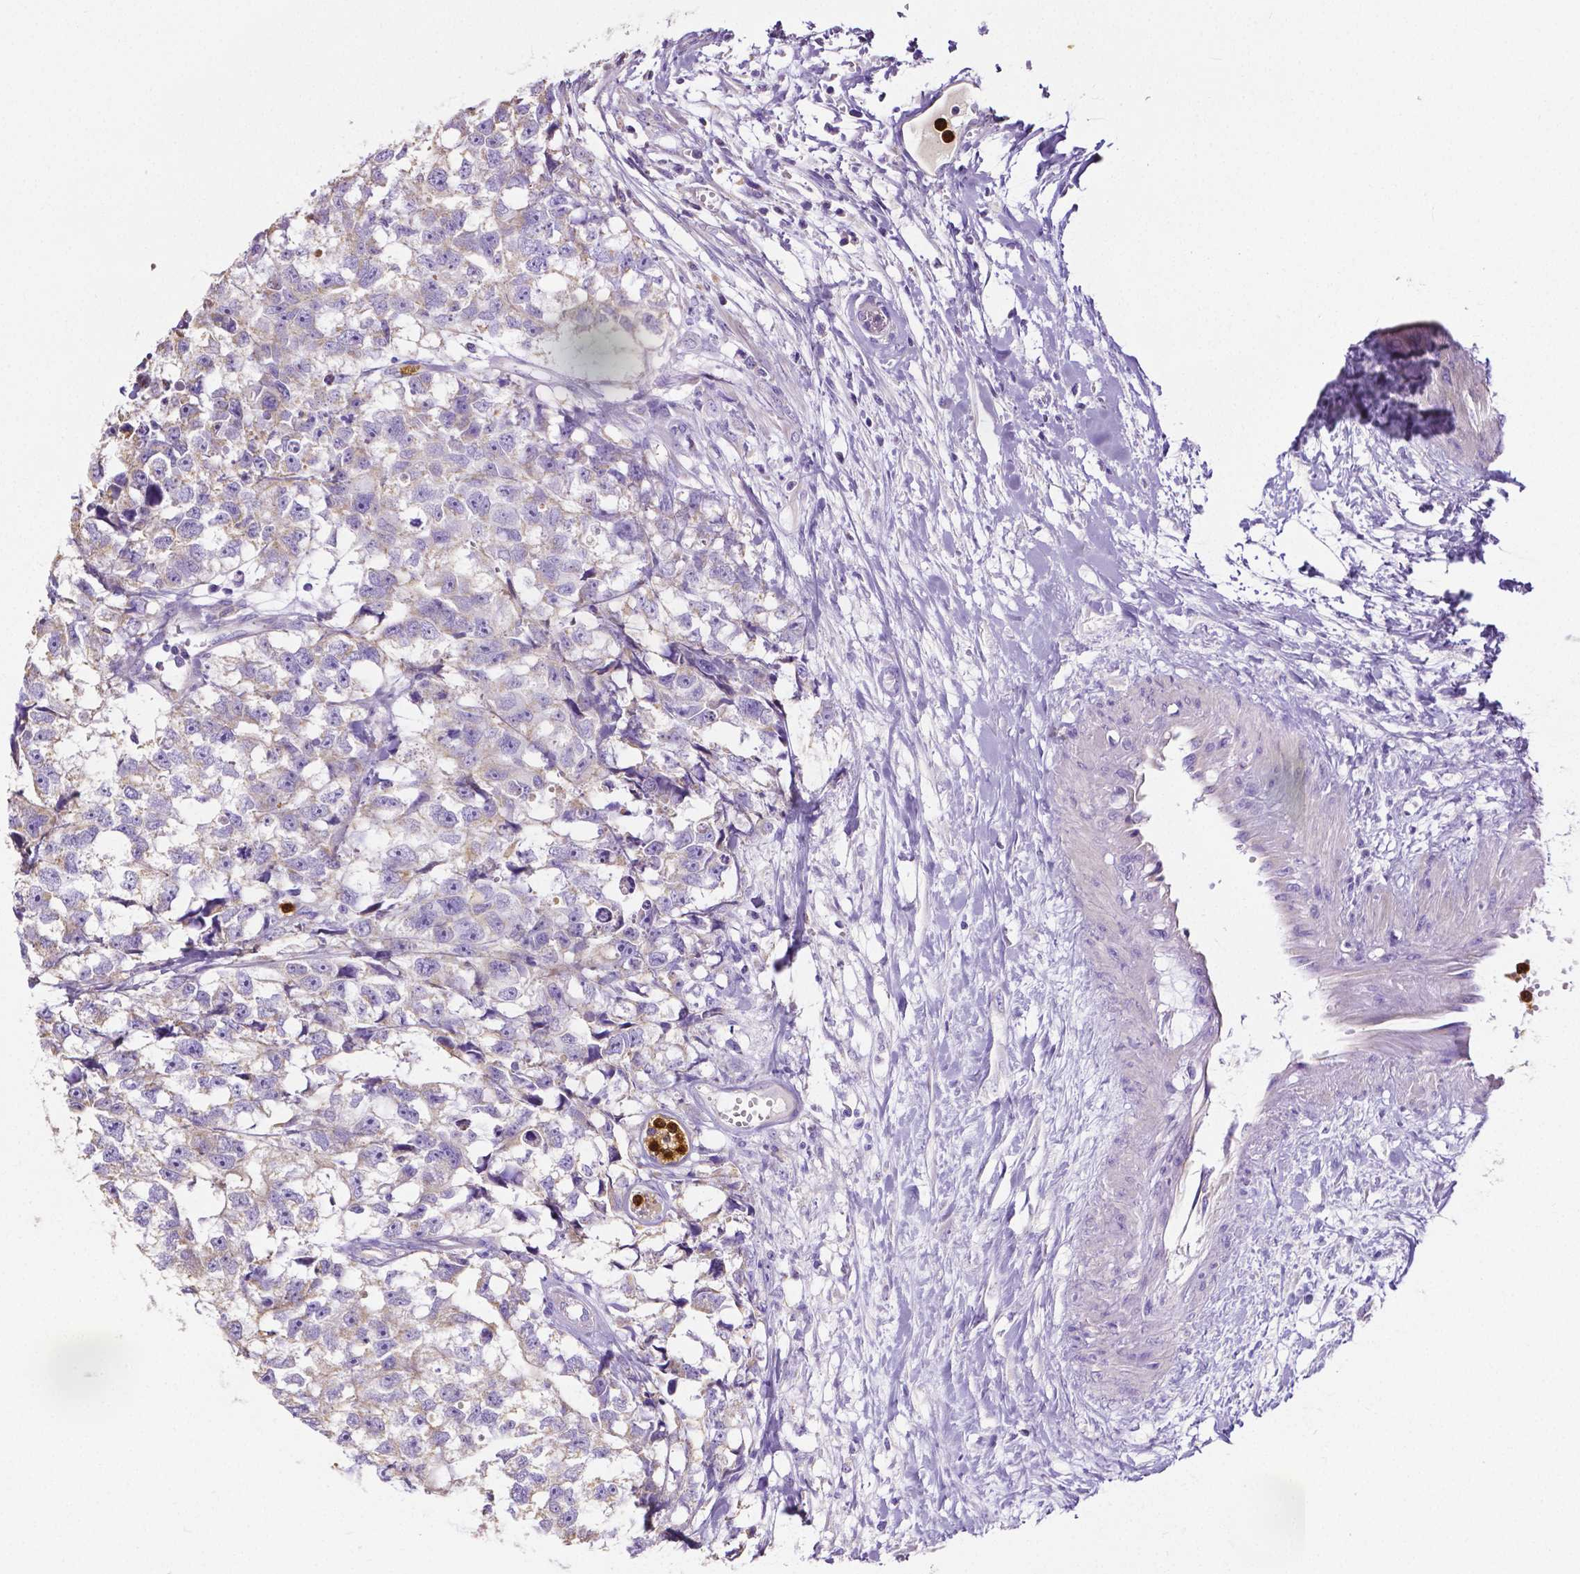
{"staining": {"intensity": "negative", "quantity": "none", "location": "none"}, "tissue": "testis cancer", "cell_type": "Tumor cells", "image_type": "cancer", "snomed": [{"axis": "morphology", "description": "Carcinoma, Embryonal, NOS"}, {"axis": "morphology", "description": "Teratoma, malignant, NOS"}, {"axis": "topography", "description": "Testis"}], "caption": "Immunohistochemistry image of neoplastic tissue: malignant teratoma (testis) stained with DAB (3,3'-diaminobenzidine) displays no significant protein positivity in tumor cells.", "gene": "MMP9", "patient": {"sex": "male", "age": 44}}